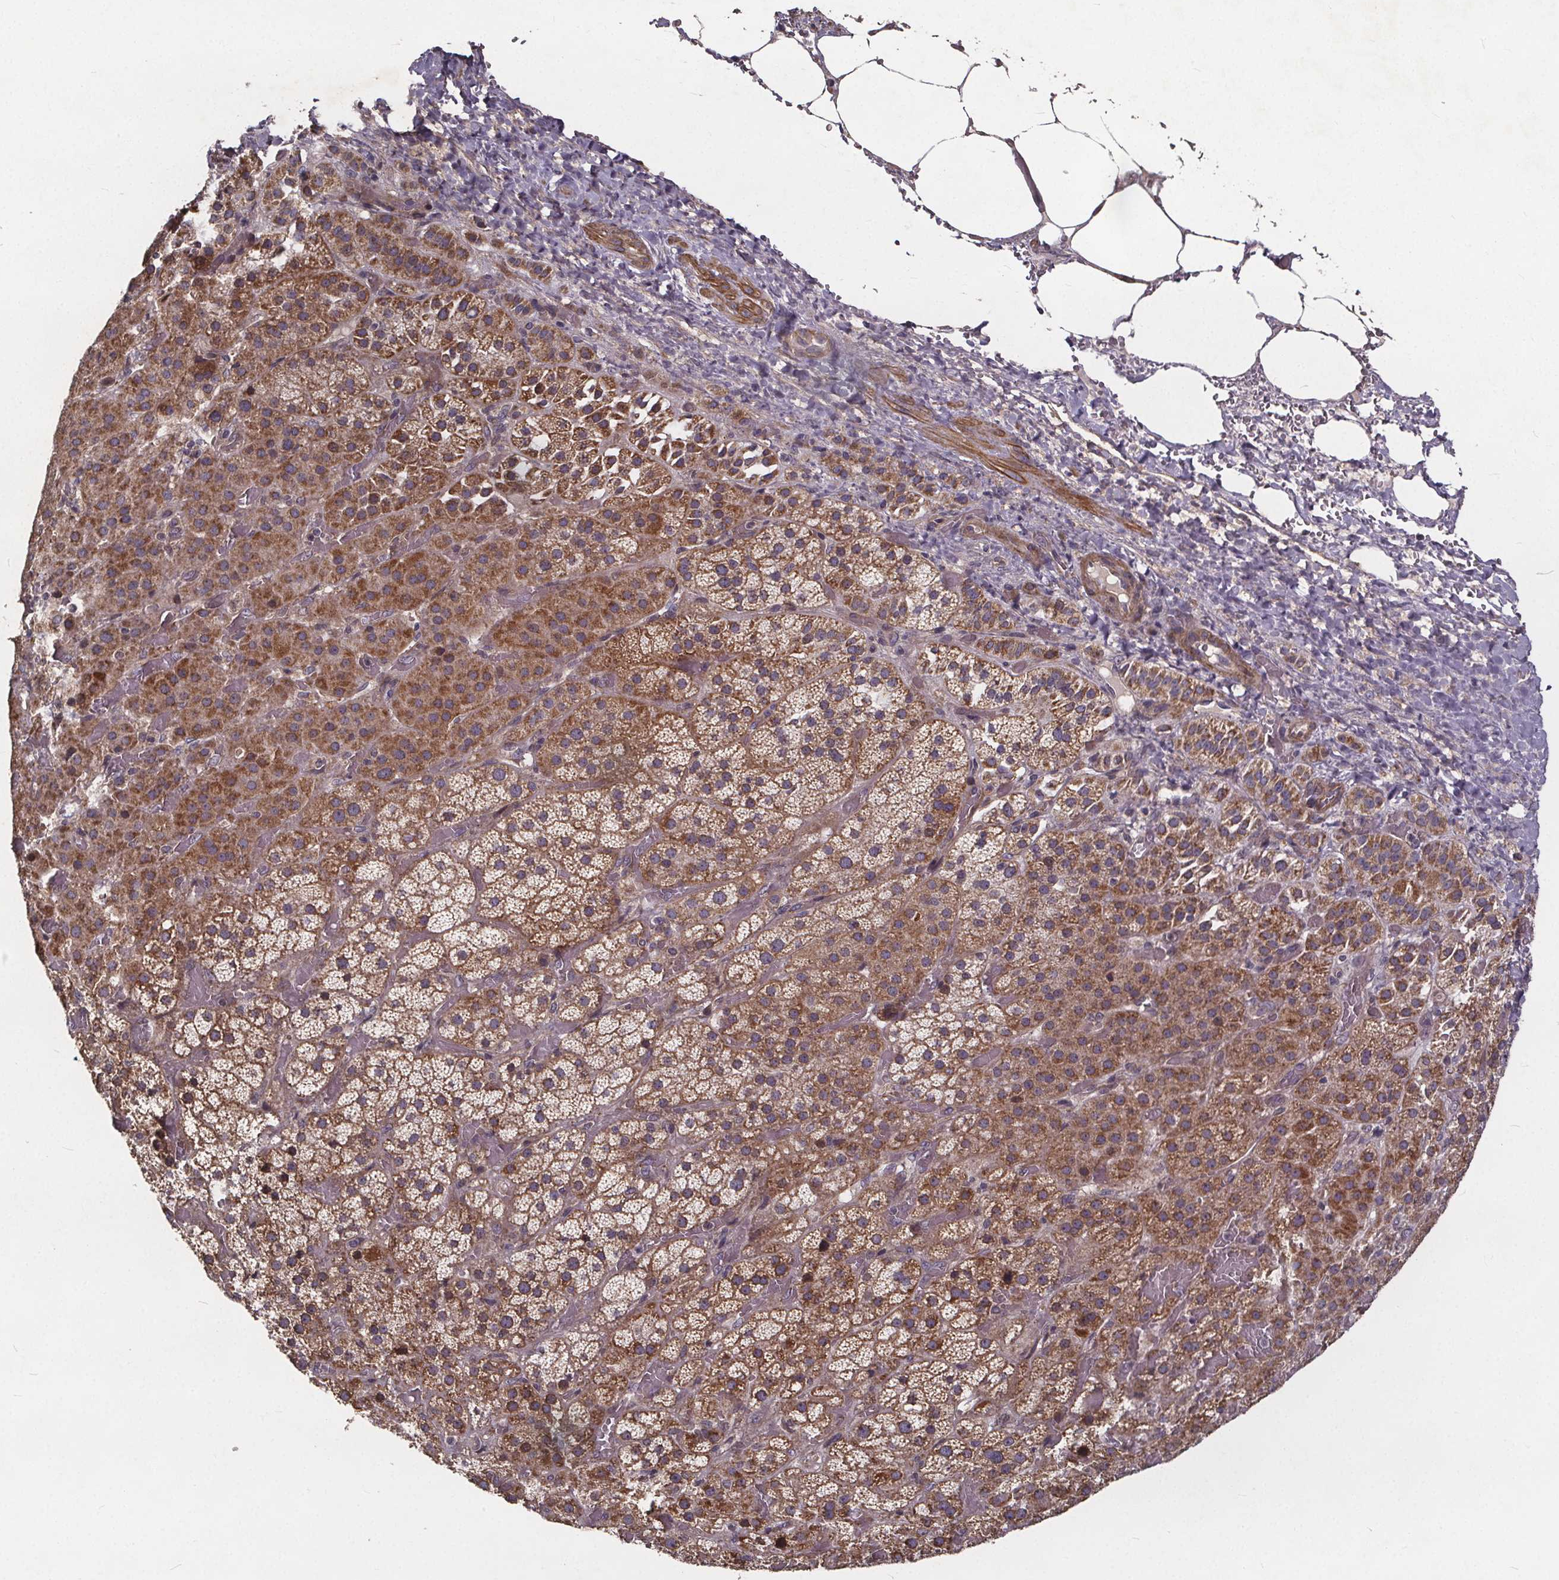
{"staining": {"intensity": "moderate", "quantity": ">75%", "location": "cytoplasmic/membranous"}, "tissue": "adrenal gland", "cell_type": "Glandular cells", "image_type": "normal", "snomed": [{"axis": "morphology", "description": "Normal tissue, NOS"}, {"axis": "topography", "description": "Adrenal gland"}], "caption": "Brown immunohistochemical staining in unremarkable human adrenal gland exhibits moderate cytoplasmic/membranous positivity in about >75% of glandular cells. (IHC, brightfield microscopy, high magnification).", "gene": "YME1L1", "patient": {"sex": "male", "age": 57}}